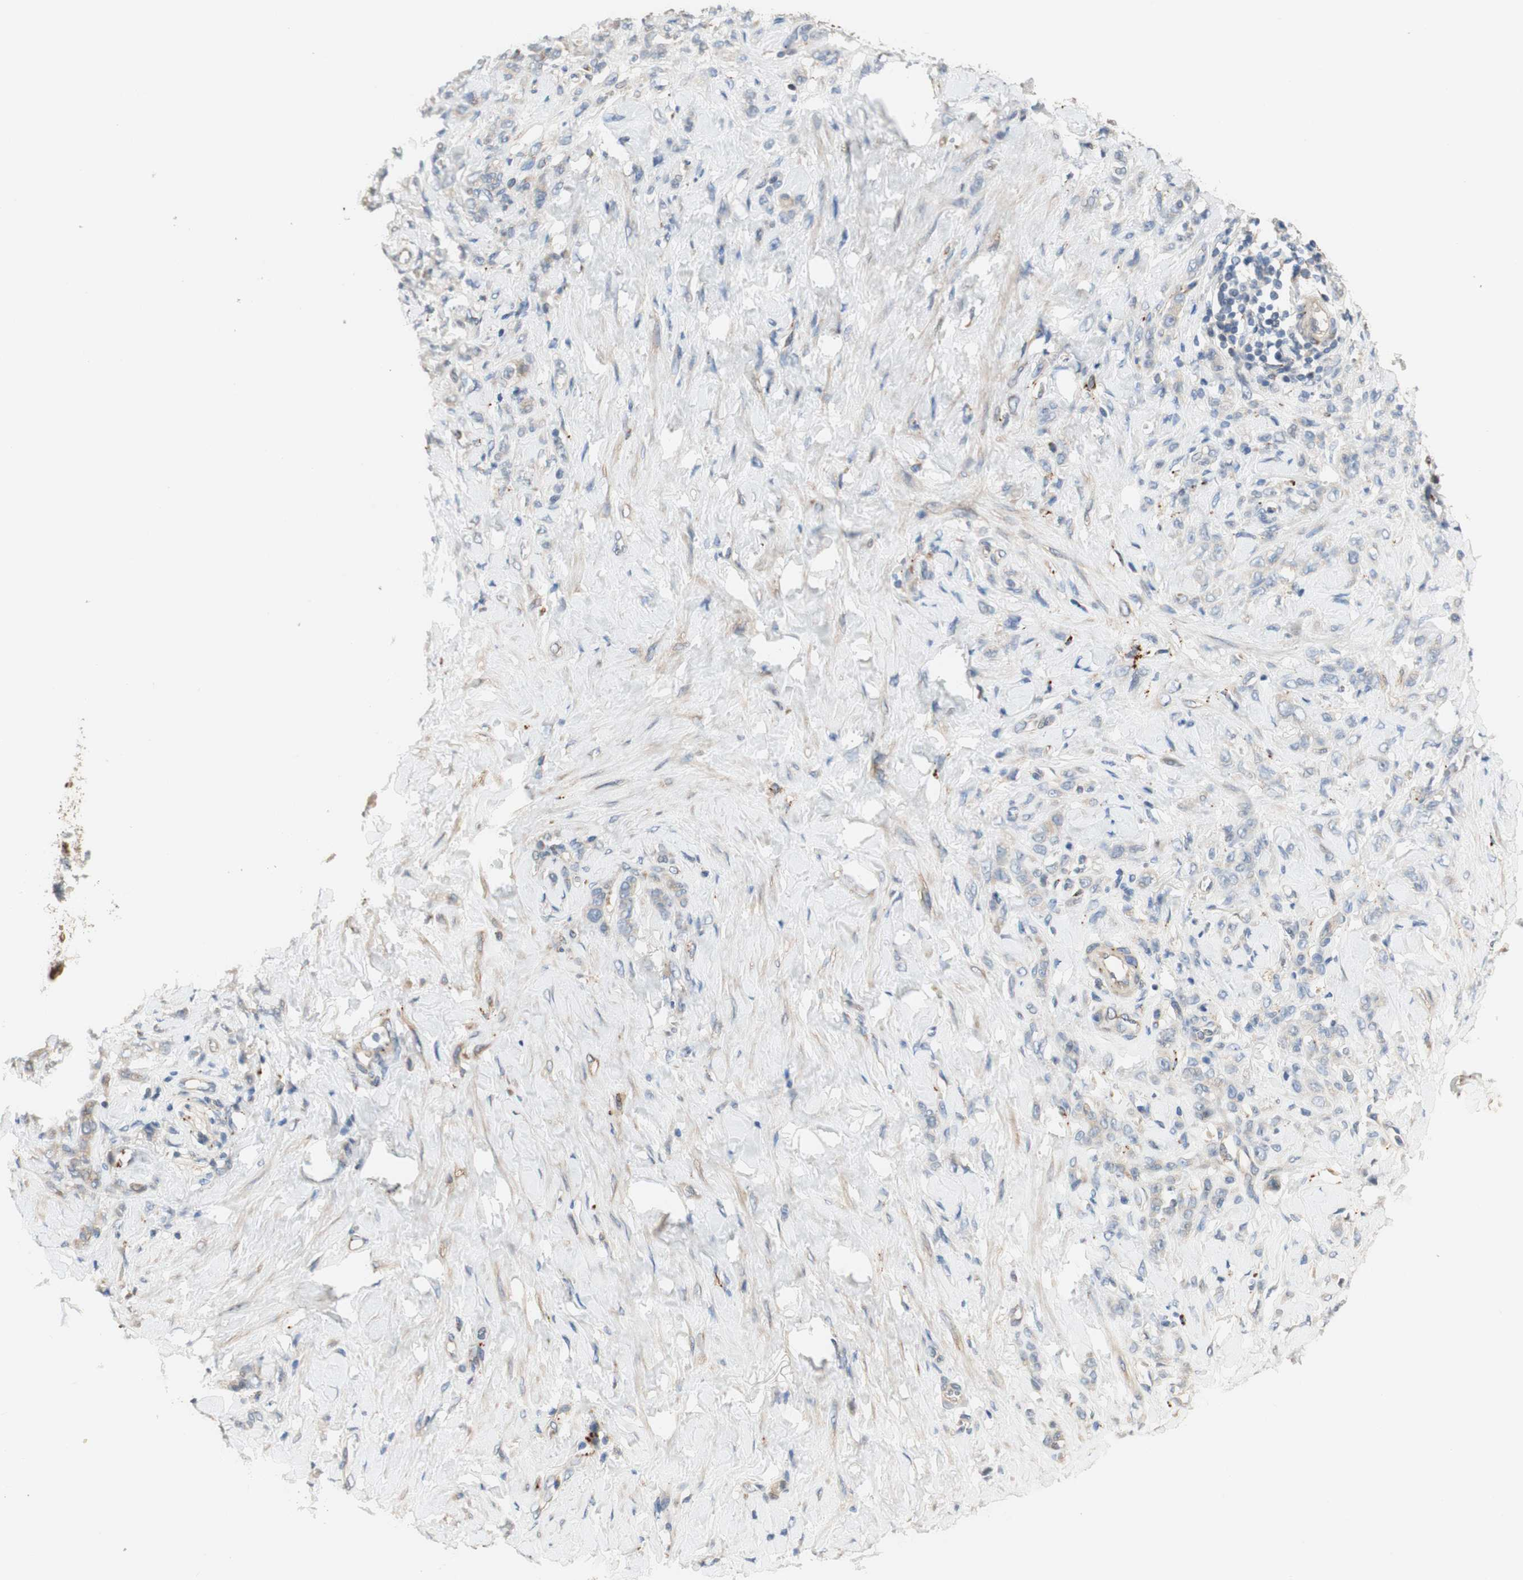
{"staining": {"intensity": "negative", "quantity": "none", "location": "none"}, "tissue": "stomach cancer", "cell_type": "Tumor cells", "image_type": "cancer", "snomed": [{"axis": "morphology", "description": "Adenocarcinoma, NOS"}, {"axis": "topography", "description": "Stomach"}], "caption": "DAB (3,3'-diaminobenzidine) immunohistochemical staining of adenocarcinoma (stomach) displays no significant positivity in tumor cells. The staining was performed using DAB (3,3'-diaminobenzidine) to visualize the protein expression in brown, while the nuclei were stained in blue with hematoxylin (Magnification: 20x).", "gene": "PTPN21", "patient": {"sex": "male", "age": 82}}